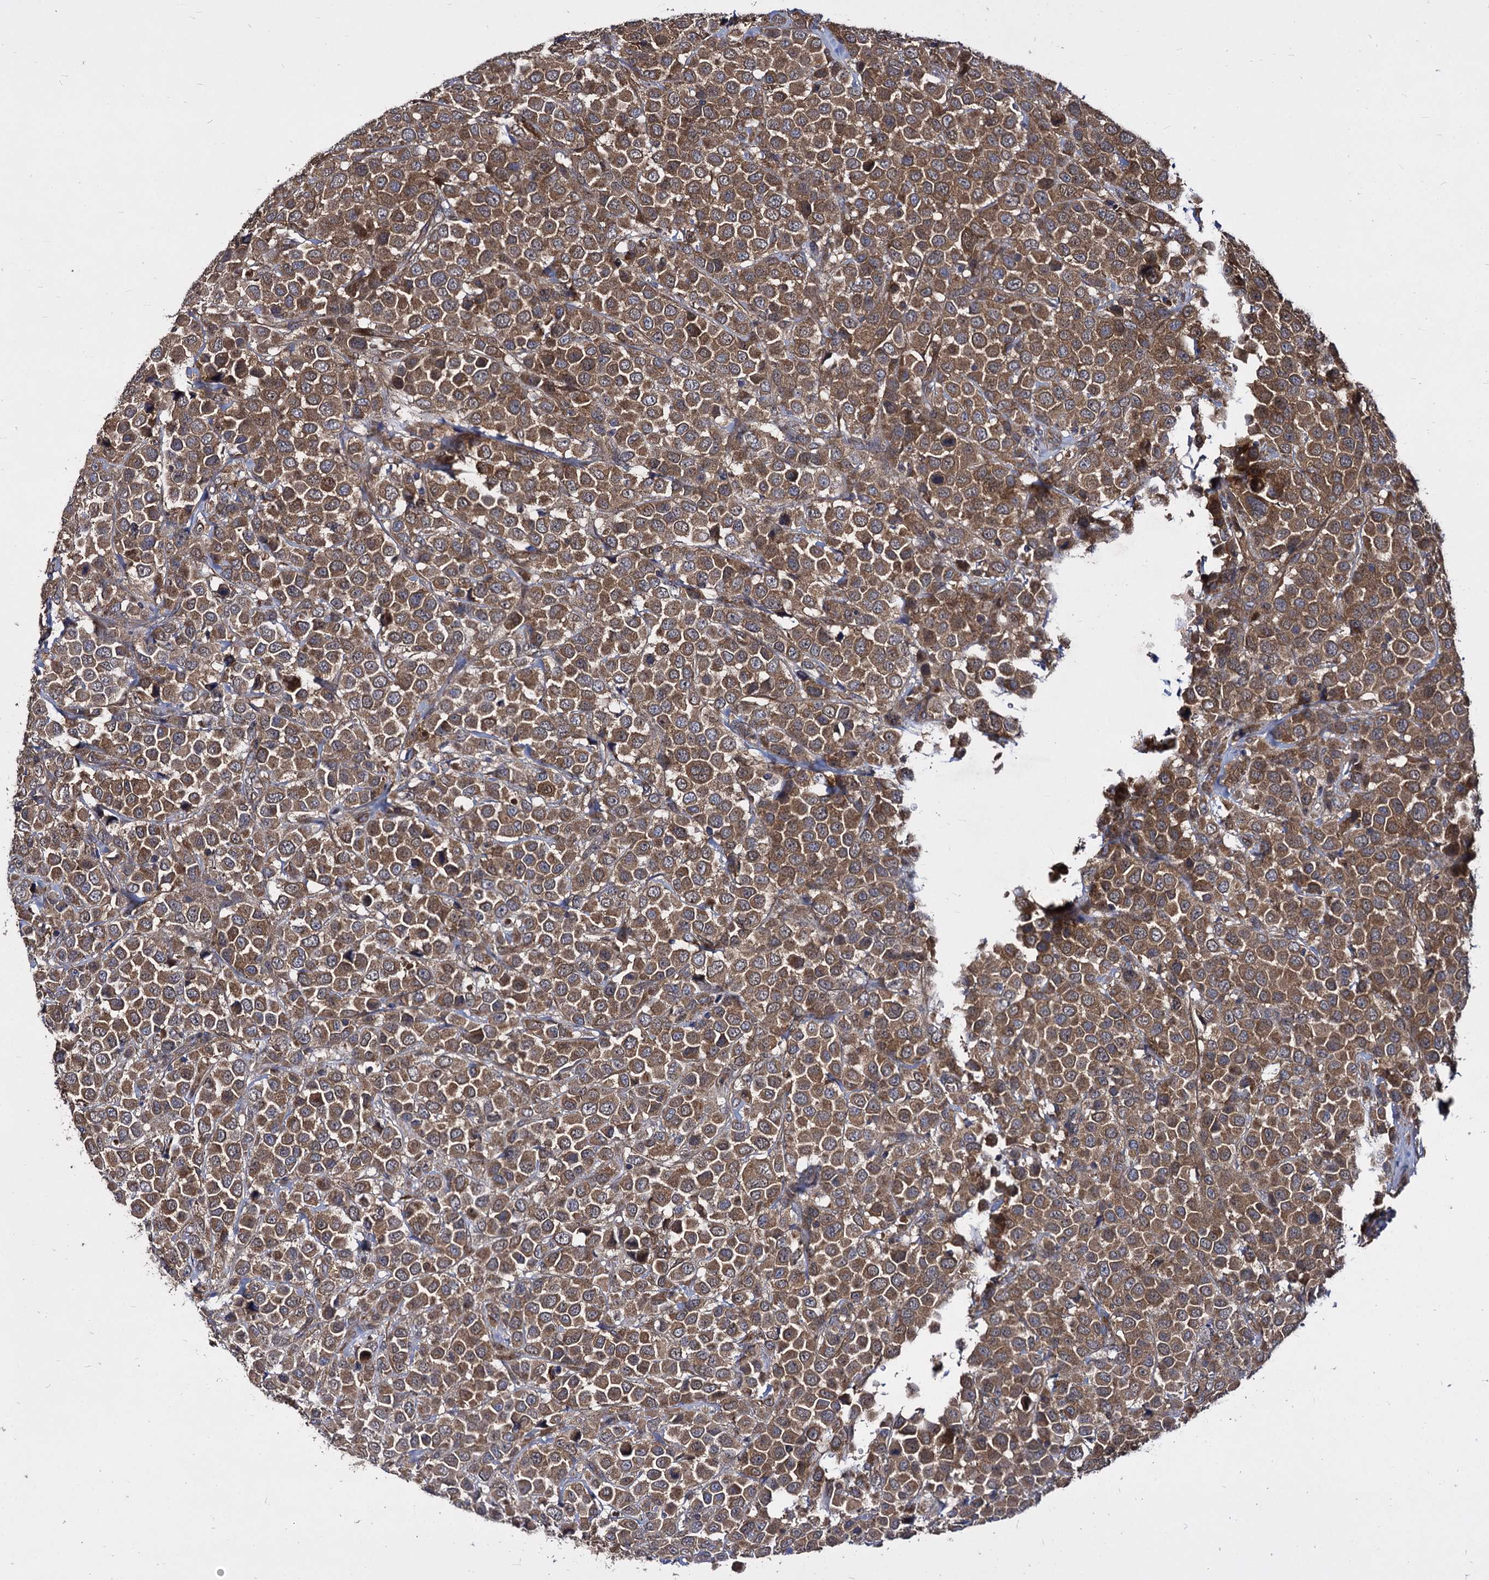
{"staining": {"intensity": "moderate", "quantity": ">75%", "location": "cytoplasmic/membranous"}, "tissue": "breast cancer", "cell_type": "Tumor cells", "image_type": "cancer", "snomed": [{"axis": "morphology", "description": "Duct carcinoma"}, {"axis": "topography", "description": "Breast"}], "caption": "Immunohistochemistry of human breast invasive ductal carcinoma exhibits medium levels of moderate cytoplasmic/membranous positivity in about >75% of tumor cells.", "gene": "NME1", "patient": {"sex": "female", "age": 61}}